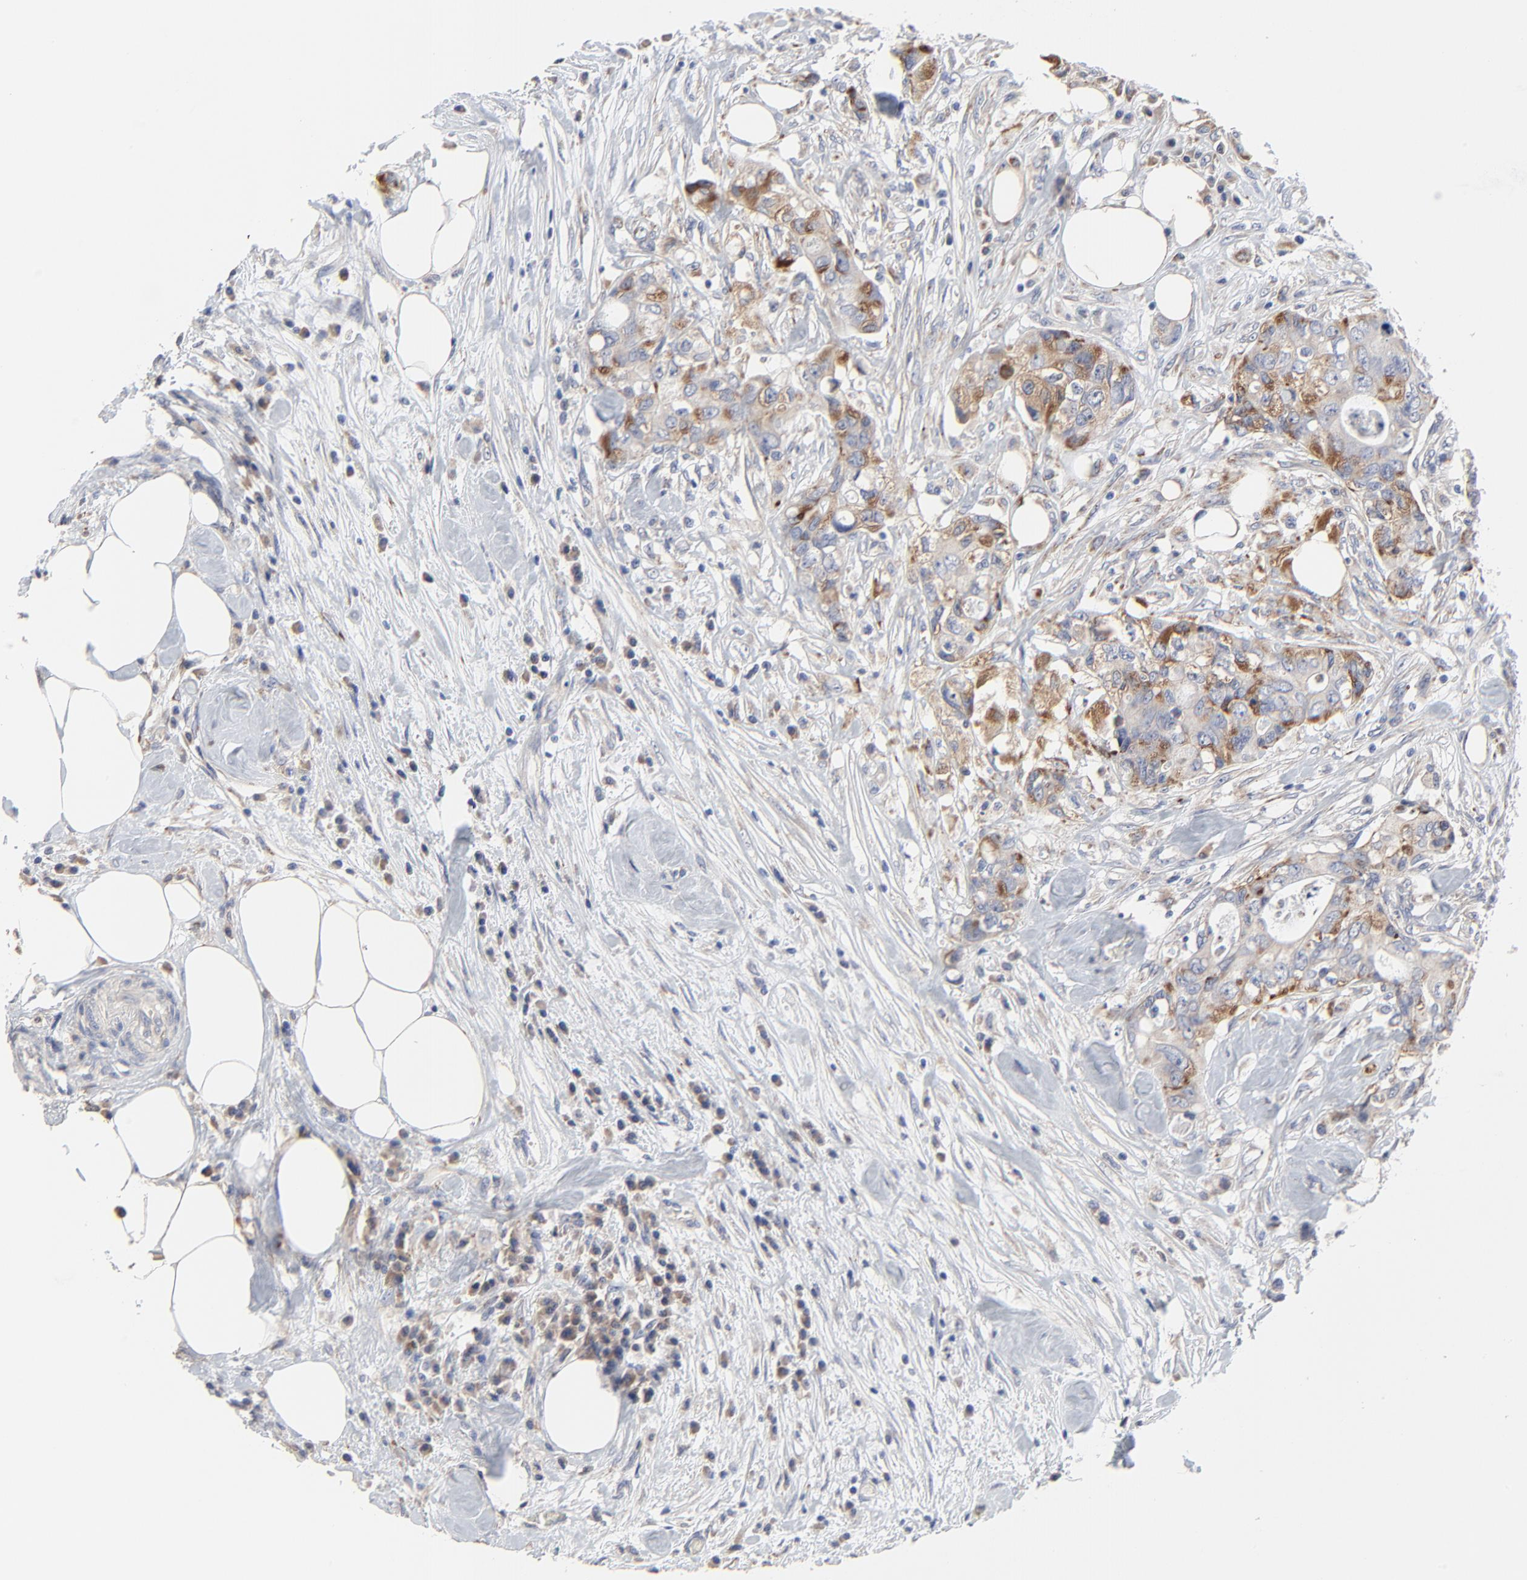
{"staining": {"intensity": "strong", "quantity": ">75%", "location": "cytoplasmic/membranous"}, "tissue": "colorectal cancer", "cell_type": "Tumor cells", "image_type": "cancer", "snomed": [{"axis": "morphology", "description": "Adenocarcinoma, NOS"}, {"axis": "topography", "description": "Rectum"}], "caption": "This is an image of immunohistochemistry (IHC) staining of colorectal cancer (adenocarcinoma), which shows strong expression in the cytoplasmic/membranous of tumor cells.", "gene": "DHRSX", "patient": {"sex": "female", "age": 57}}